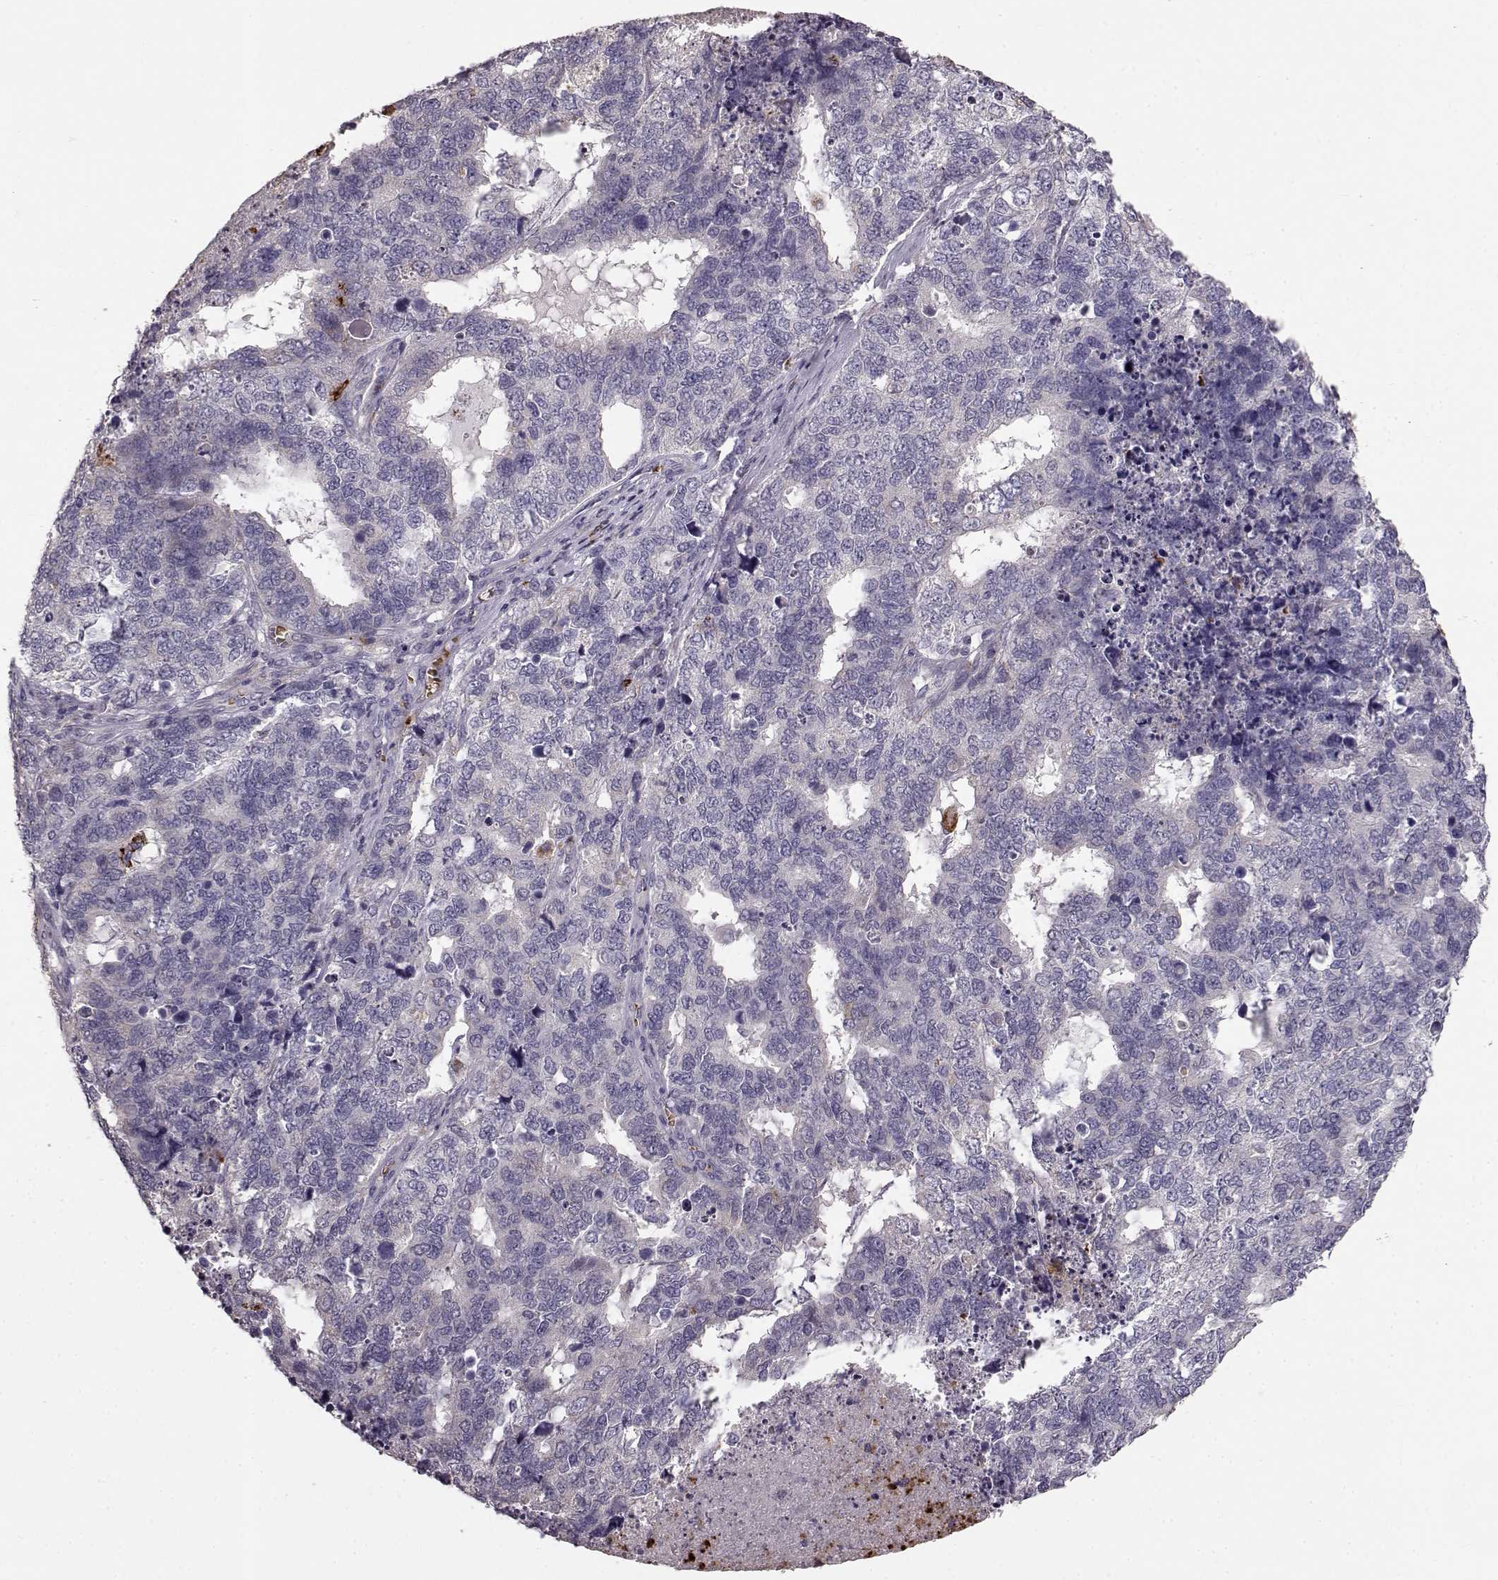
{"staining": {"intensity": "negative", "quantity": "none", "location": "none"}, "tissue": "cervical cancer", "cell_type": "Tumor cells", "image_type": "cancer", "snomed": [{"axis": "morphology", "description": "Squamous cell carcinoma, NOS"}, {"axis": "topography", "description": "Cervix"}], "caption": "A high-resolution histopathology image shows IHC staining of cervical cancer (squamous cell carcinoma), which reveals no significant staining in tumor cells.", "gene": "CCNF", "patient": {"sex": "female", "age": 63}}